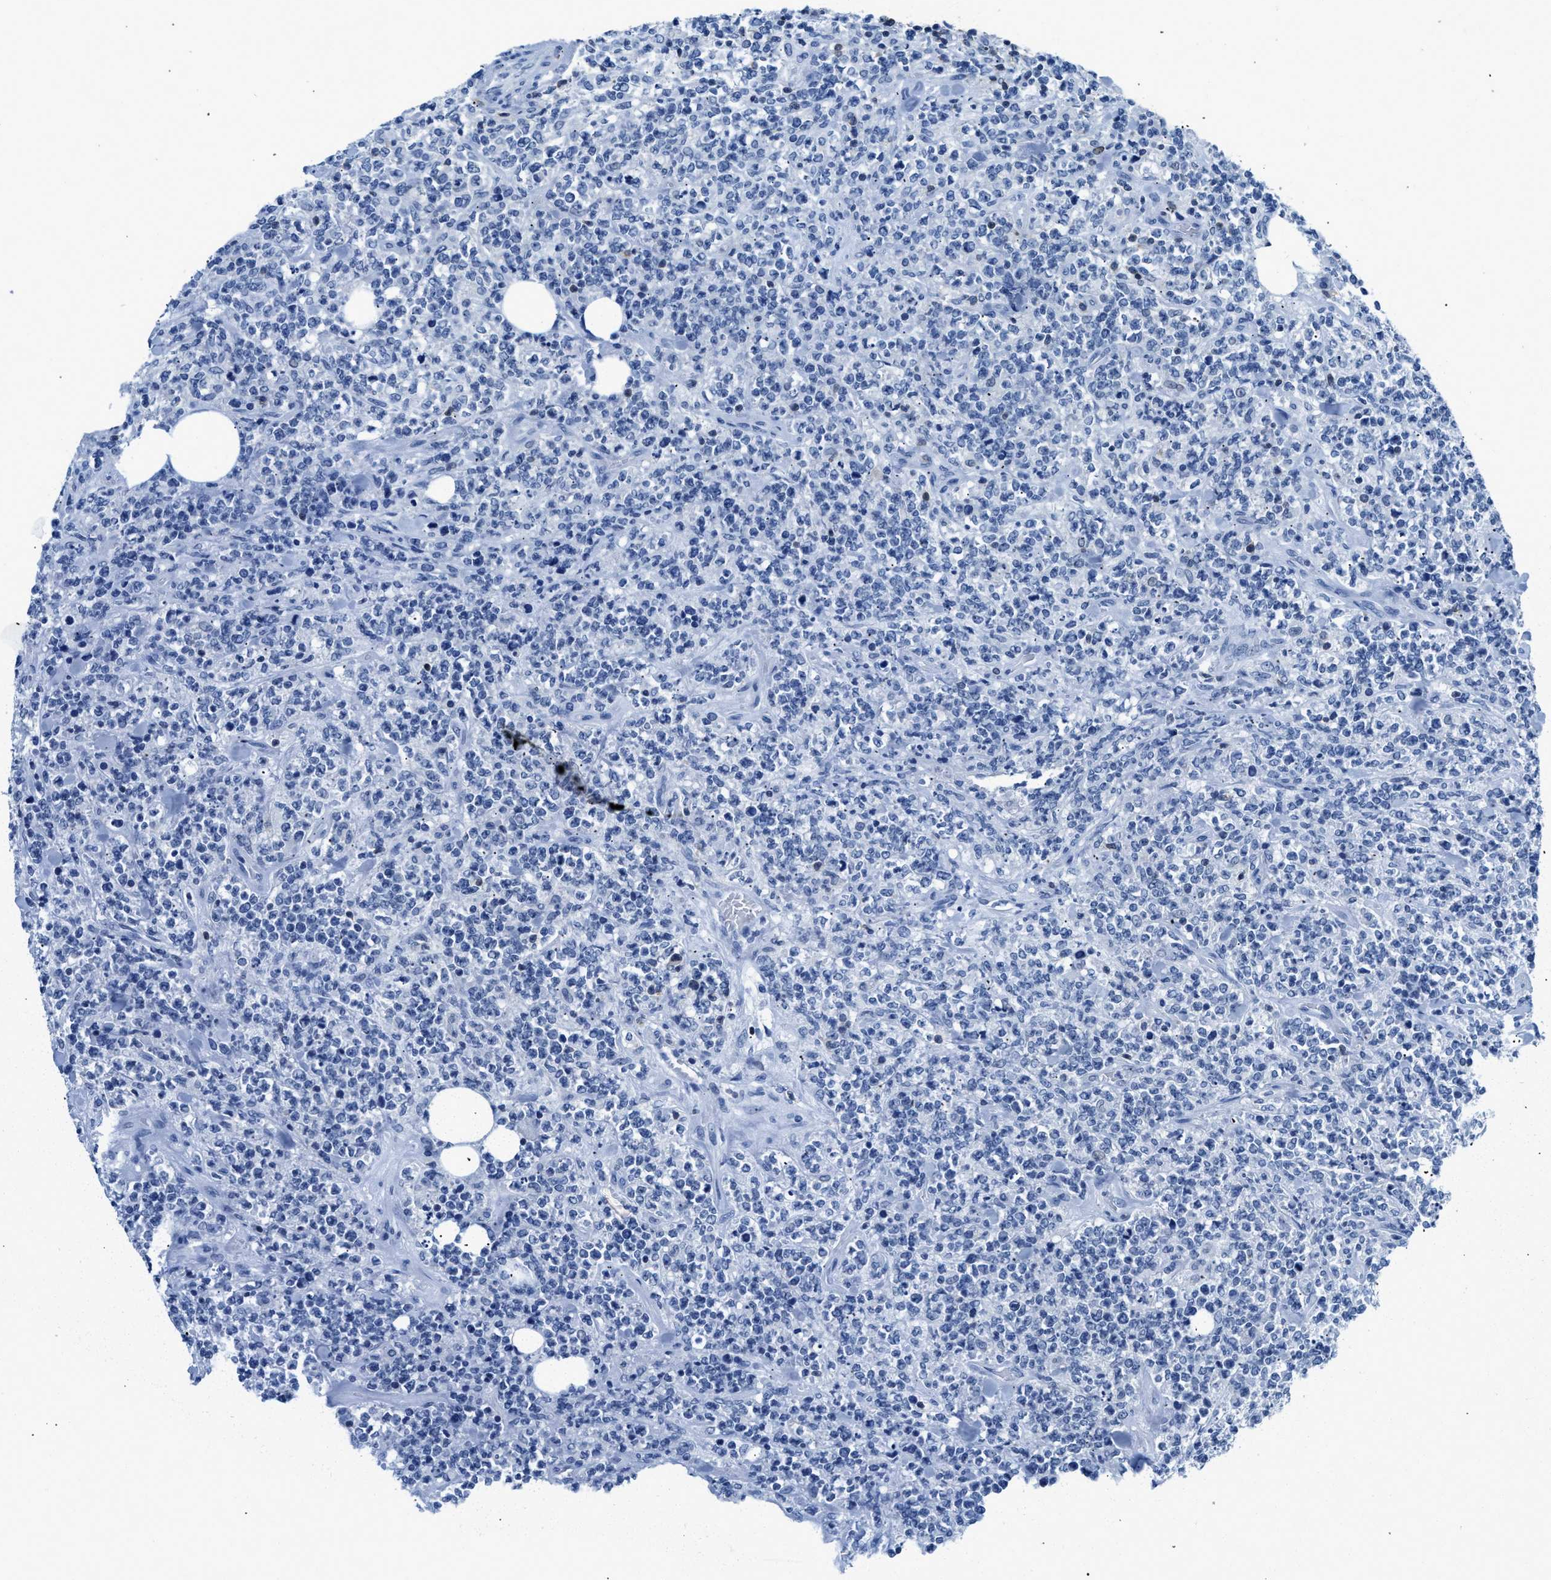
{"staining": {"intensity": "negative", "quantity": "none", "location": "none"}, "tissue": "lymphoma", "cell_type": "Tumor cells", "image_type": "cancer", "snomed": [{"axis": "morphology", "description": "Malignant lymphoma, non-Hodgkin's type, High grade"}, {"axis": "topography", "description": "Soft tissue"}], "caption": "A histopathology image of high-grade malignant lymphoma, non-Hodgkin's type stained for a protein displays no brown staining in tumor cells.", "gene": "NFATC2", "patient": {"sex": "male", "age": 18}}